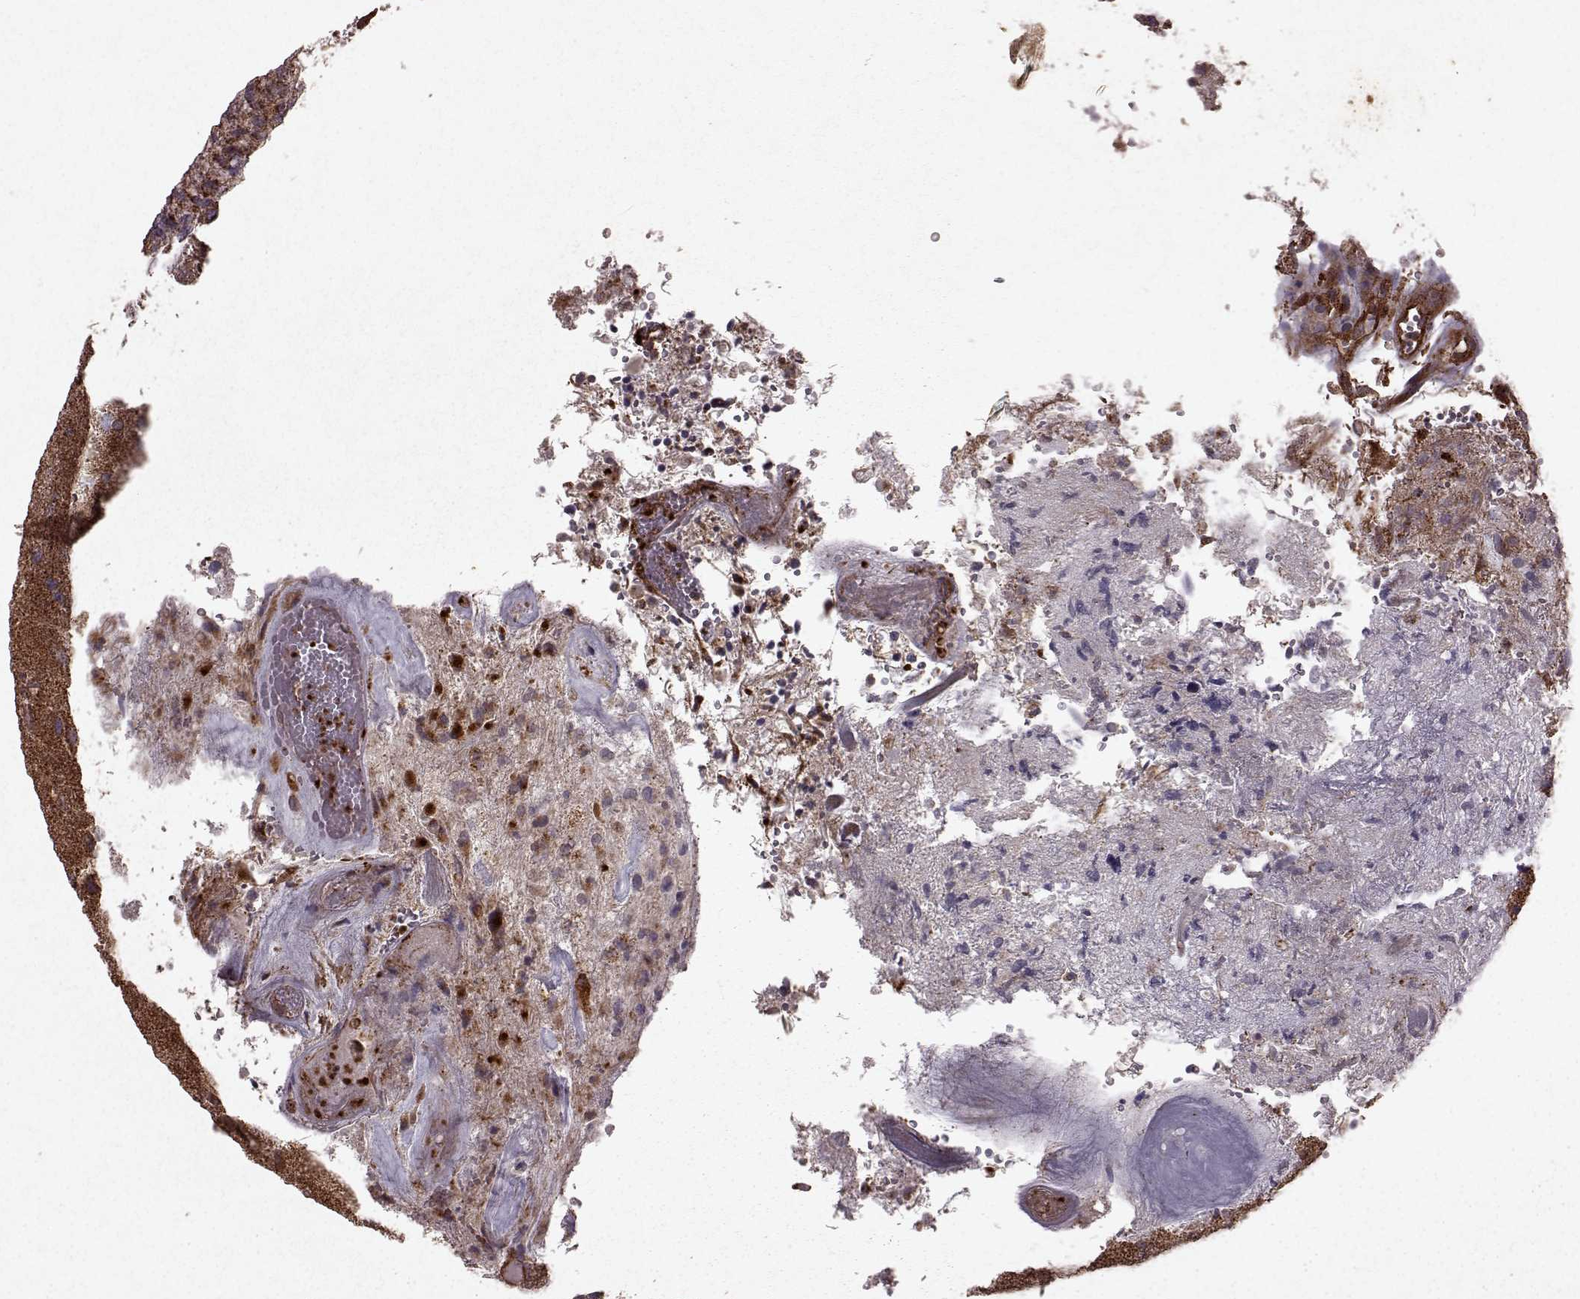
{"staining": {"intensity": "weak", "quantity": ">75%", "location": "cytoplasmic/membranous"}, "tissue": "glioma", "cell_type": "Tumor cells", "image_type": "cancer", "snomed": [{"axis": "morphology", "description": "Glioma, malignant, High grade"}, {"axis": "topography", "description": "Brain"}], "caption": "Immunohistochemistry (DAB) staining of human glioma displays weak cytoplasmic/membranous protein expression in about >75% of tumor cells.", "gene": "FXN", "patient": {"sex": "female", "age": 71}}